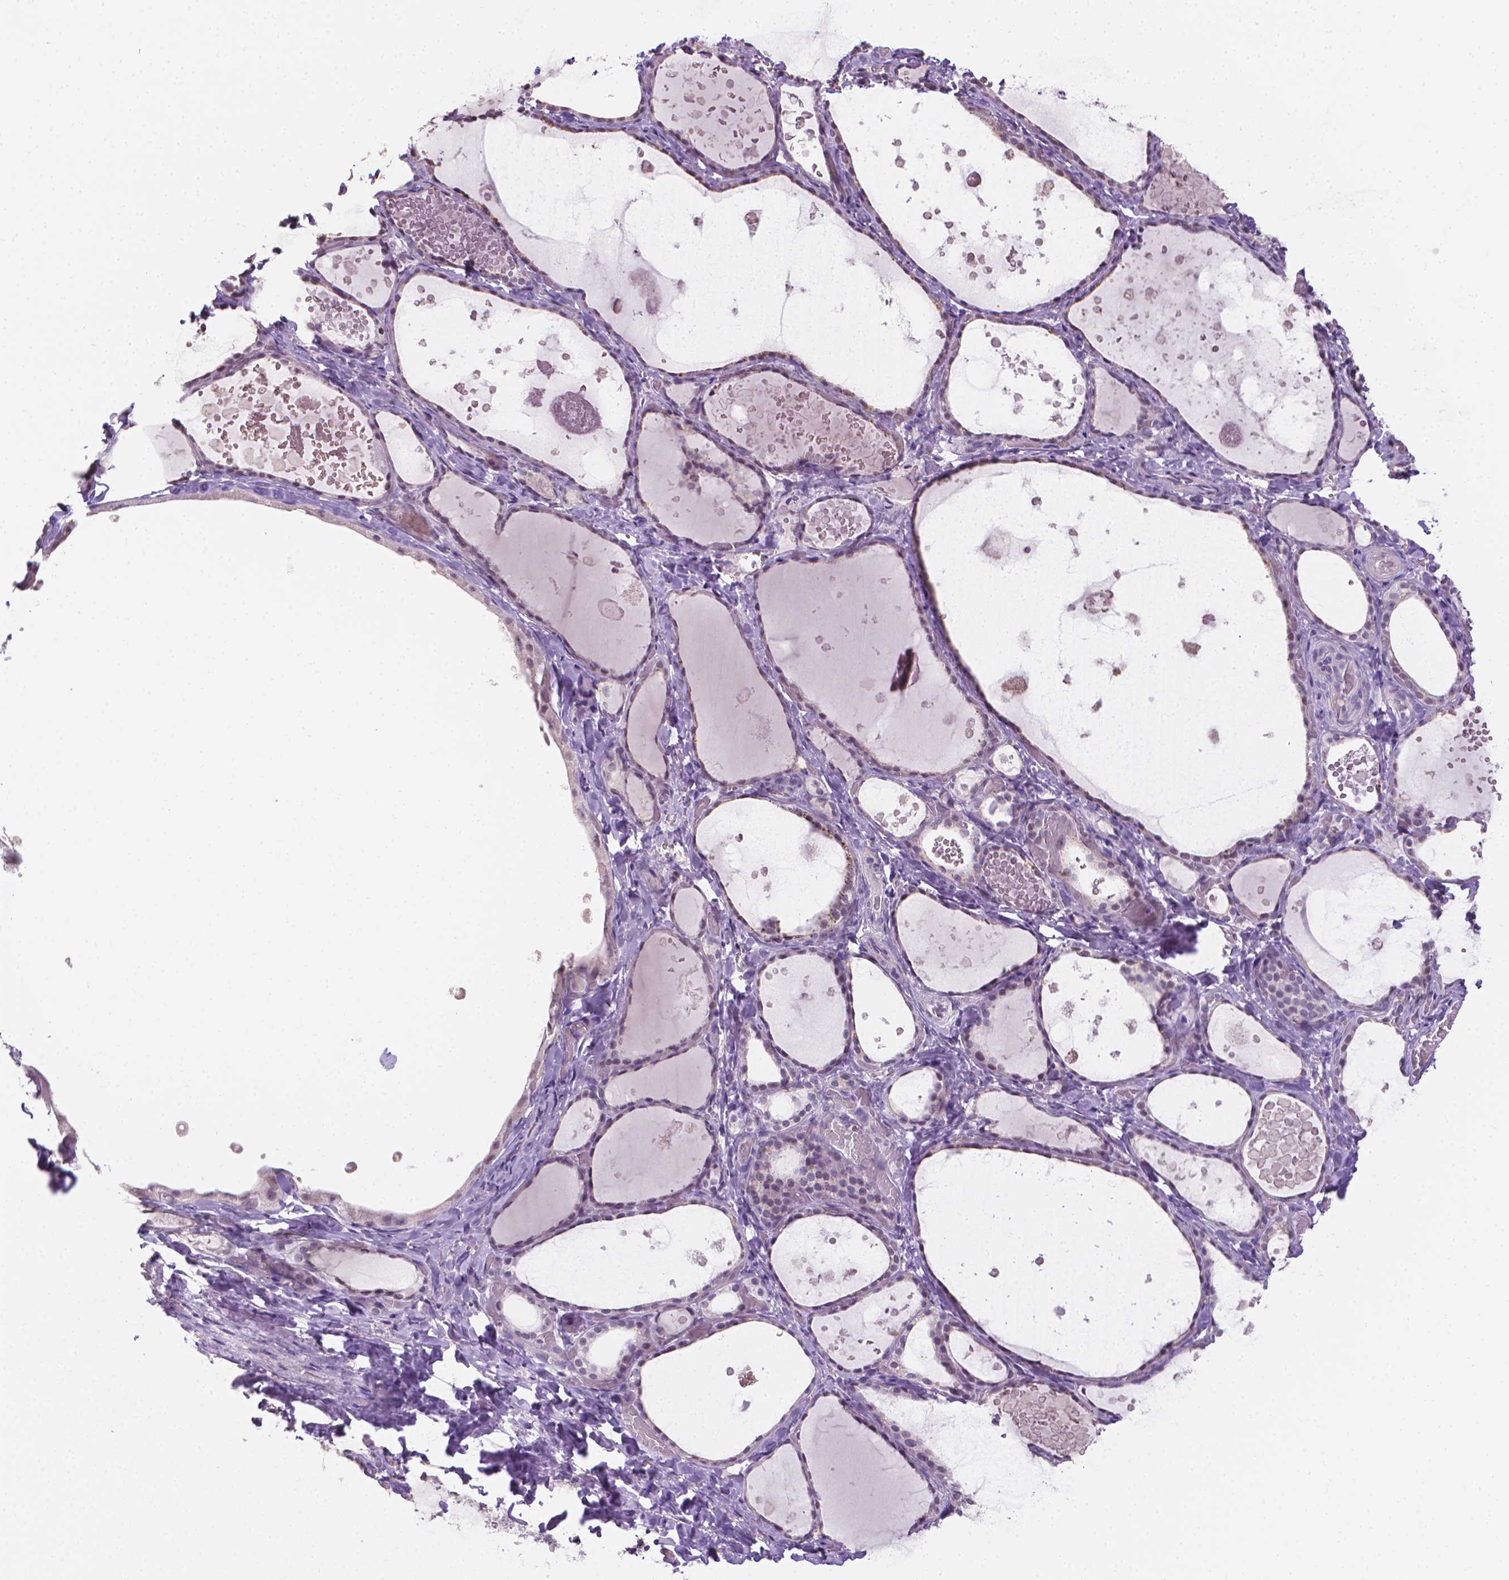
{"staining": {"intensity": "weak", "quantity": "<25%", "location": "nuclear"}, "tissue": "thyroid gland", "cell_type": "Glandular cells", "image_type": "normal", "snomed": [{"axis": "morphology", "description": "Normal tissue, NOS"}, {"axis": "topography", "description": "Thyroid gland"}], "caption": "This is an immunohistochemistry micrograph of normal thyroid gland. There is no staining in glandular cells.", "gene": "NCAN", "patient": {"sex": "female", "age": 56}}